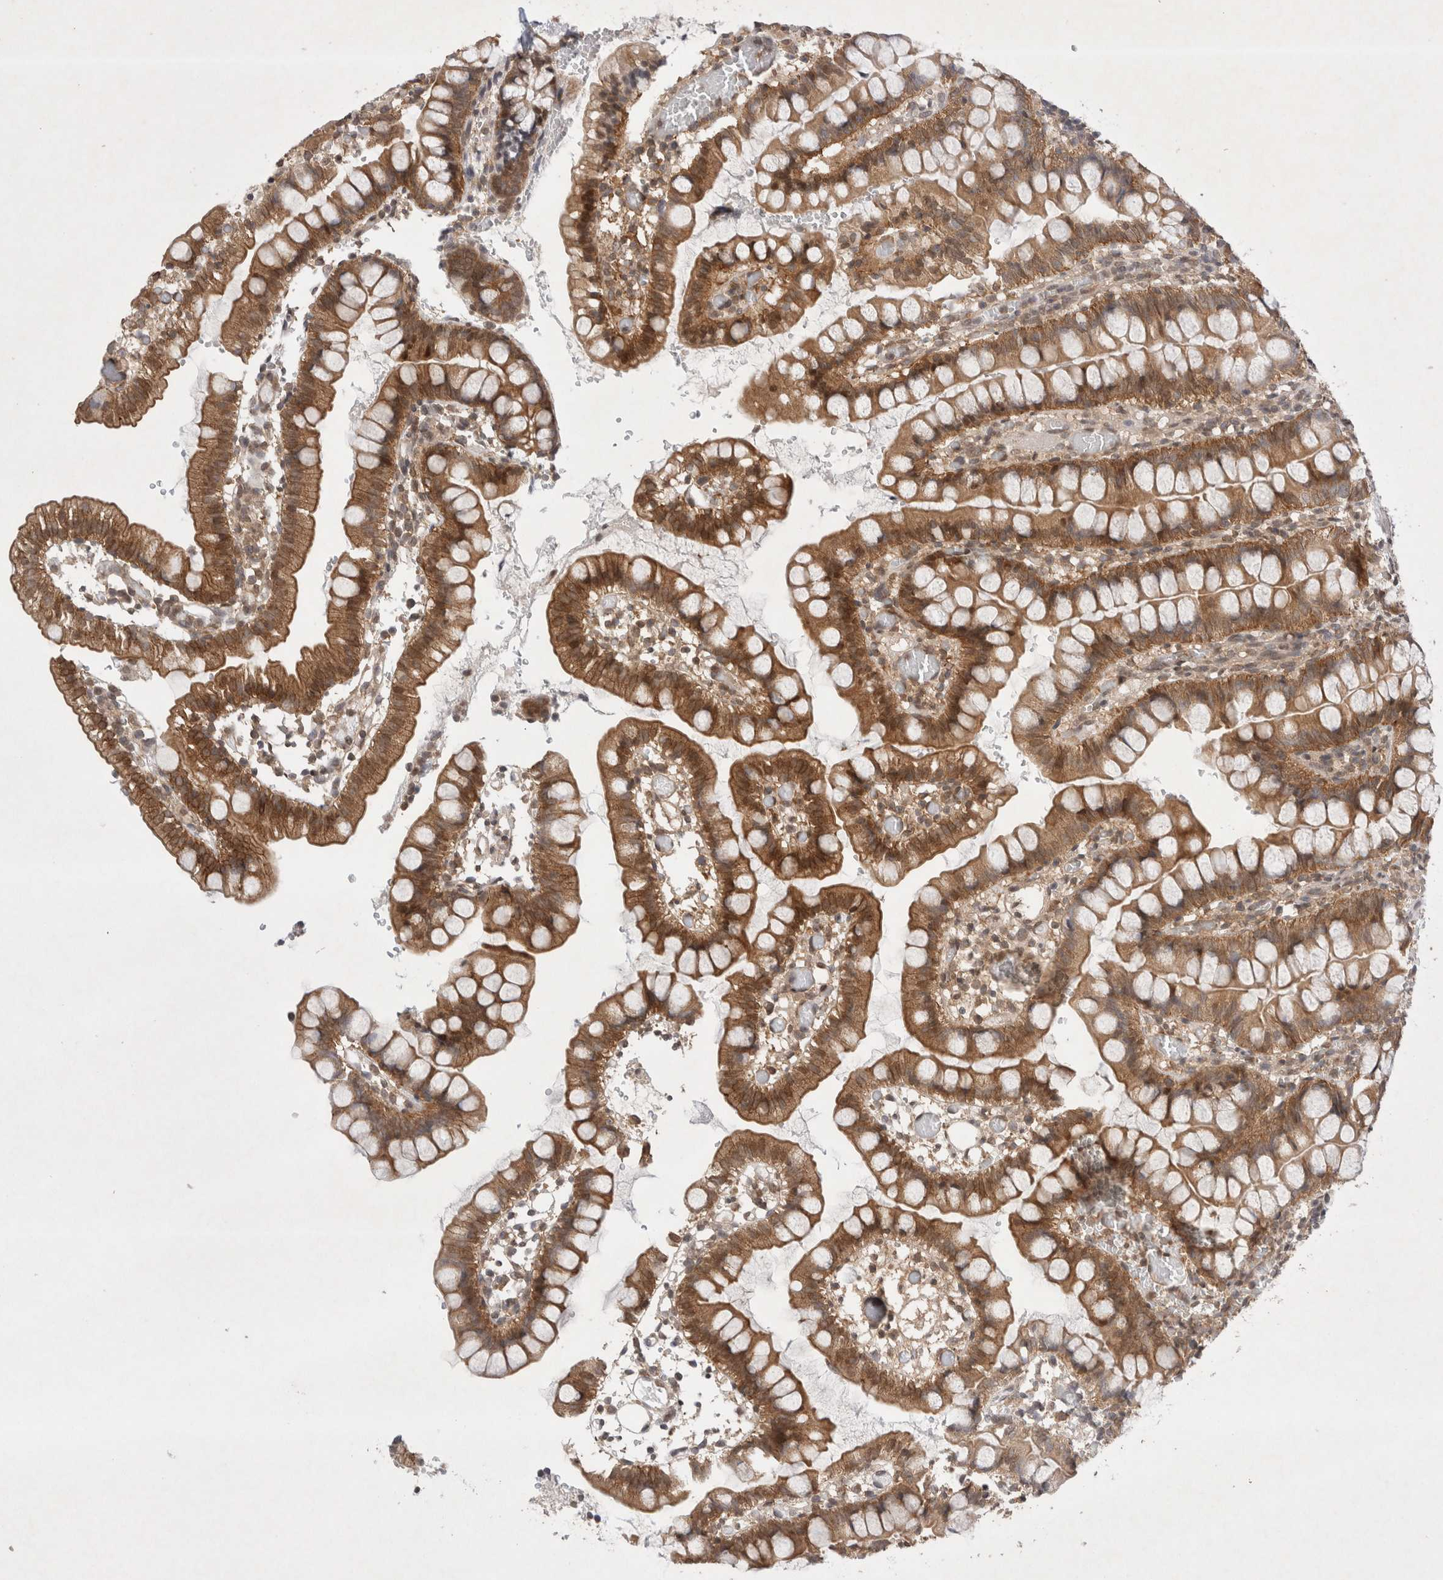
{"staining": {"intensity": "strong", "quantity": ">75%", "location": "cytoplasmic/membranous"}, "tissue": "small intestine", "cell_type": "Glandular cells", "image_type": "normal", "snomed": [{"axis": "morphology", "description": "Normal tissue, NOS"}, {"axis": "morphology", "description": "Developmental malformation"}, {"axis": "topography", "description": "Small intestine"}], "caption": "Immunohistochemical staining of normal small intestine reveals strong cytoplasmic/membranous protein expression in approximately >75% of glandular cells.", "gene": "WIPF2", "patient": {"sex": "male"}}